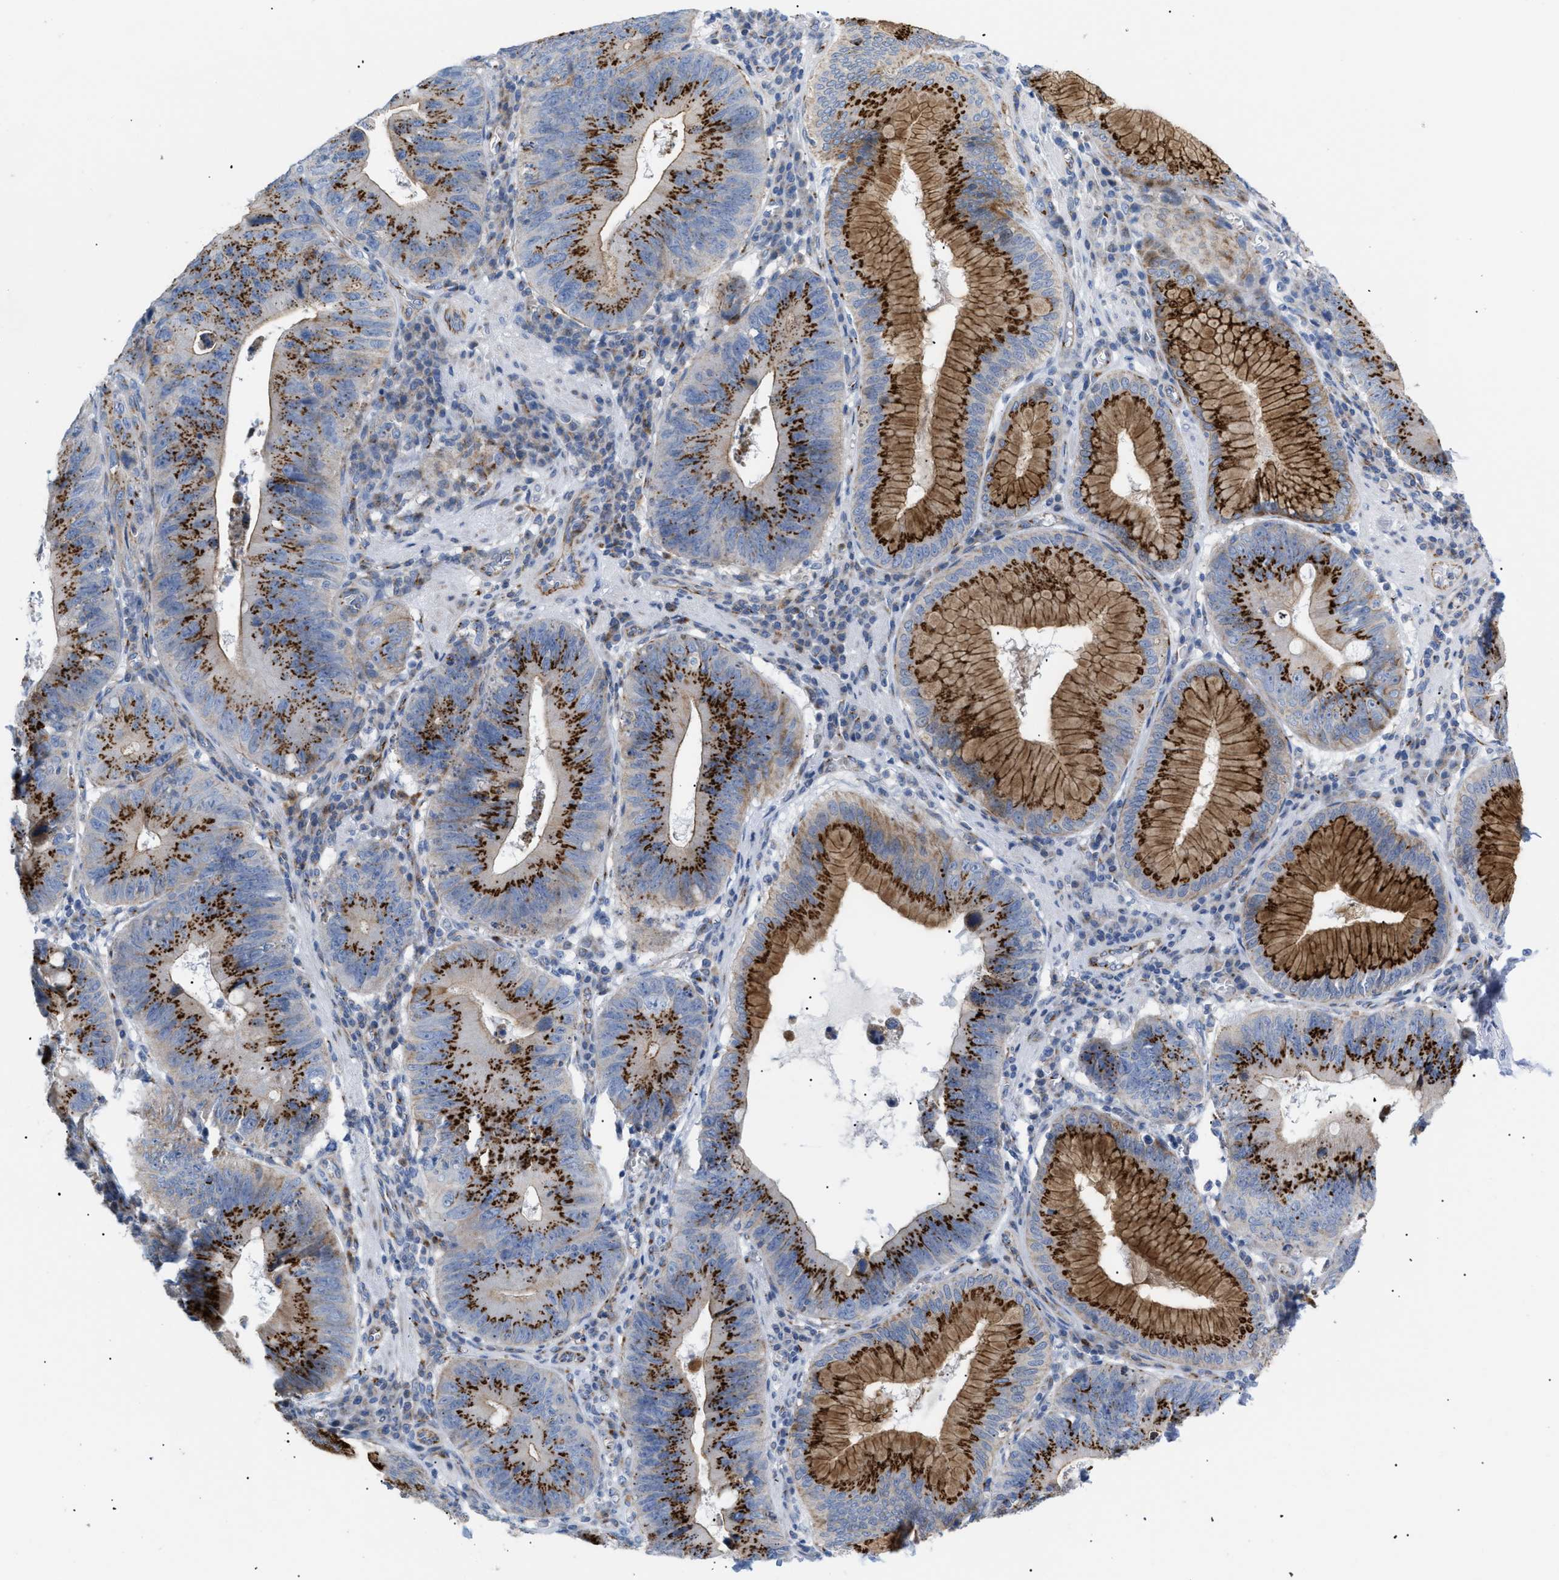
{"staining": {"intensity": "strong", "quantity": ">75%", "location": "cytoplasmic/membranous"}, "tissue": "stomach cancer", "cell_type": "Tumor cells", "image_type": "cancer", "snomed": [{"axis": "morphology", "description": "Adenocarcinoma, NOS"}, {"axis": "topography", "description": "Stomach"}], "caption": "Stomach cancer tissue displays strong cytoplasmic/membranous staining in about >75% of tumor cells (DAB (3,3'-diaminobenzidine) IHC, brown staining for protein, blue staining for nuclei).", "gene": "TMEM17", "patient": {"sex": "male", "age": 59}}